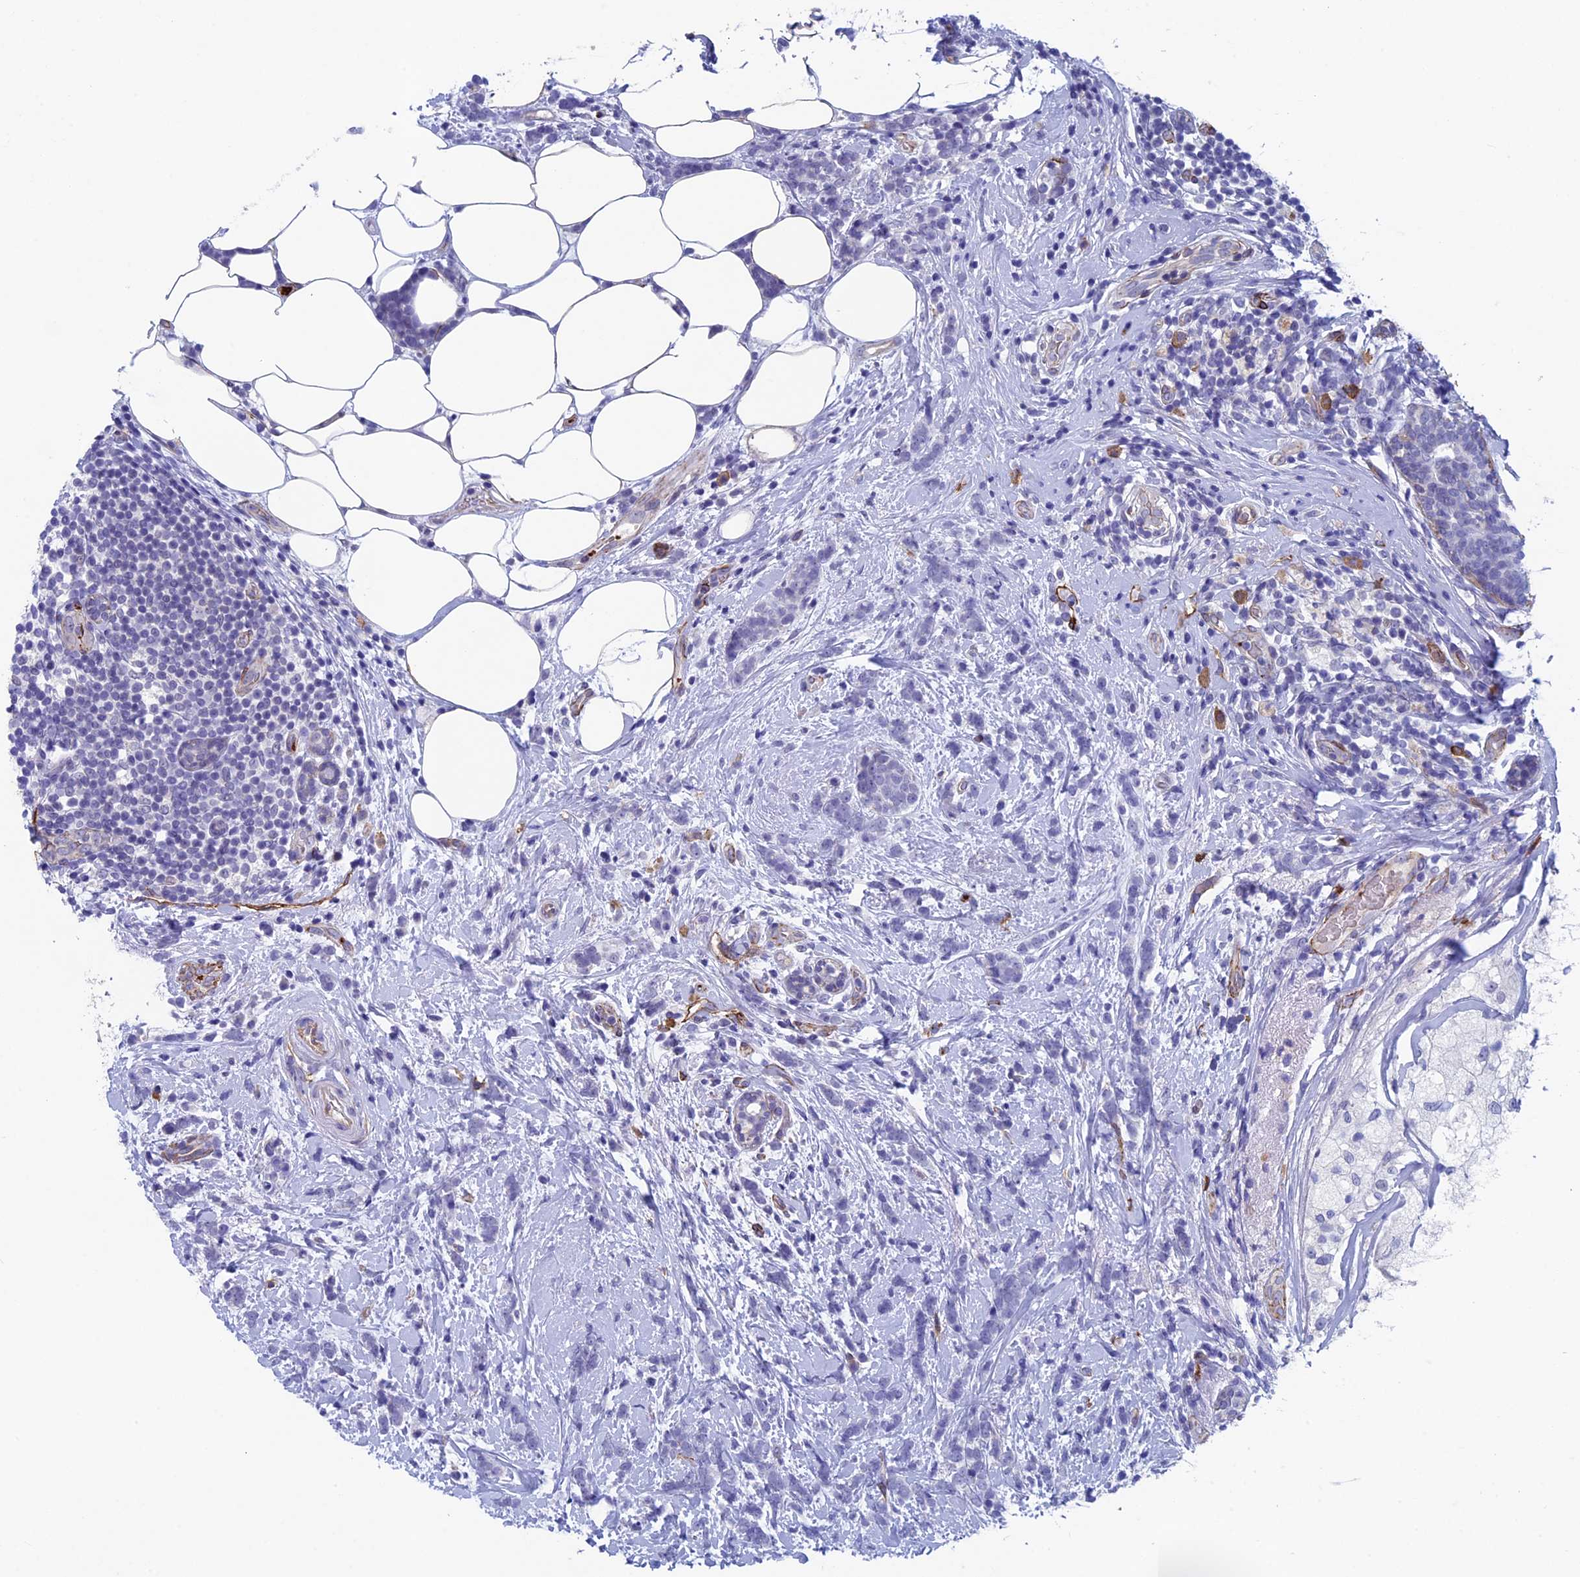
{"staining": {"intensity": "negative", "quantity": "none", "location": "none"}, "tissue": "breast cancer", "cell_type": "Tumor cells", "image_type": "cancer", "snomed": [{"axis": "morphology", "description": "Lobular carcinoma"}, {"axis": "topography", "description": "Breast"}], "caption": "Histopathology image shows no protein positivity in tumor cells of lobular carcinoma (breast) tissue.", "gene": "INSYN1", "patient": {"sex": "female", "age": 58}}